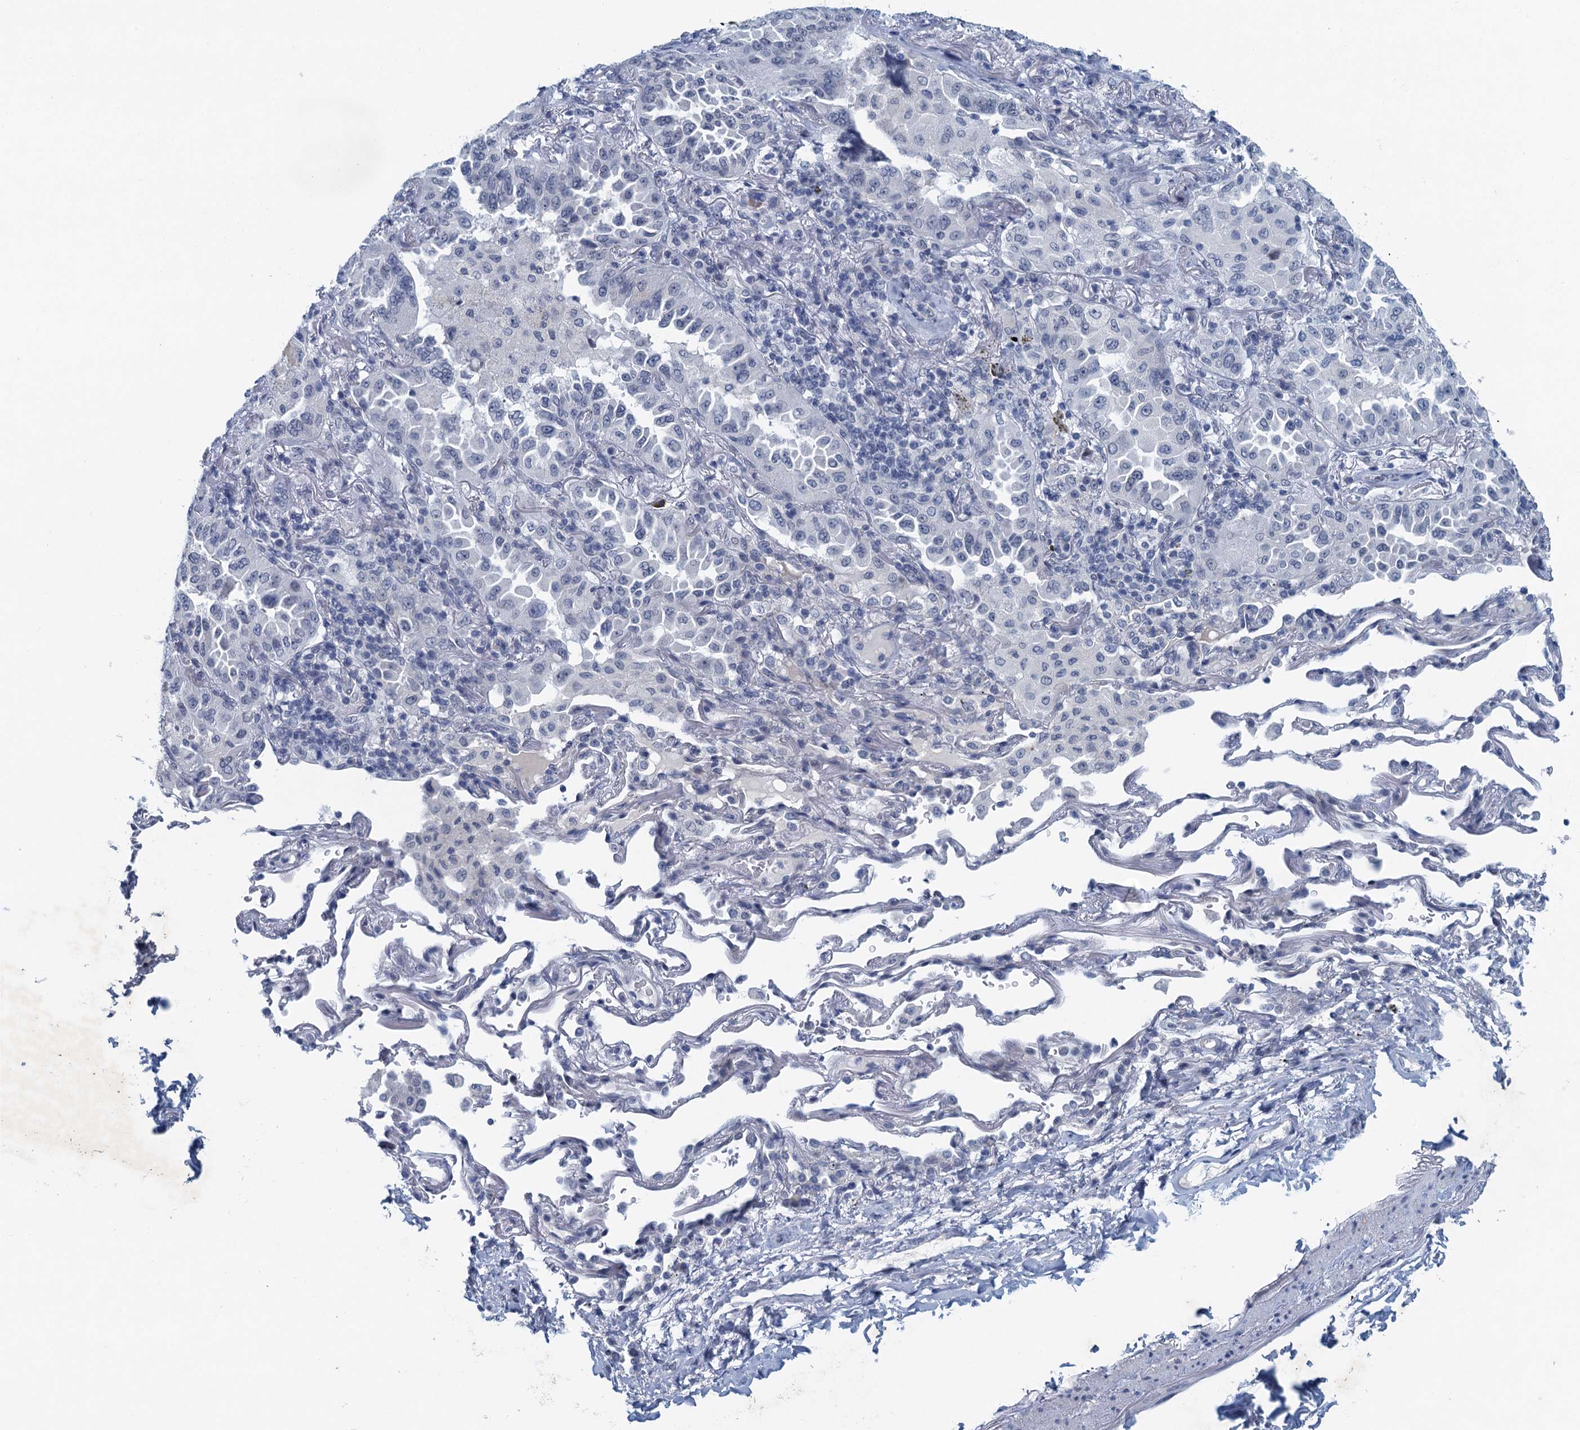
{"staining": {"intensity": "negative", "quantity": "none", "location": "none"}, "tissue": "lung cancer", "cell_type": "Tumor cells", "image_type": "cancer", "snomed": [{"axis": "morphology", "description": "Adenocarcinoma, NOS"}, {"axis": "topography", "description": "Lung"}], "caption": "Protein analysis of adenocarcinoma (lung) exhibits no significant staining in tumor cells.", "gene": "ENSG00000131152", "patient": {"sex": "female", "age": 69}}